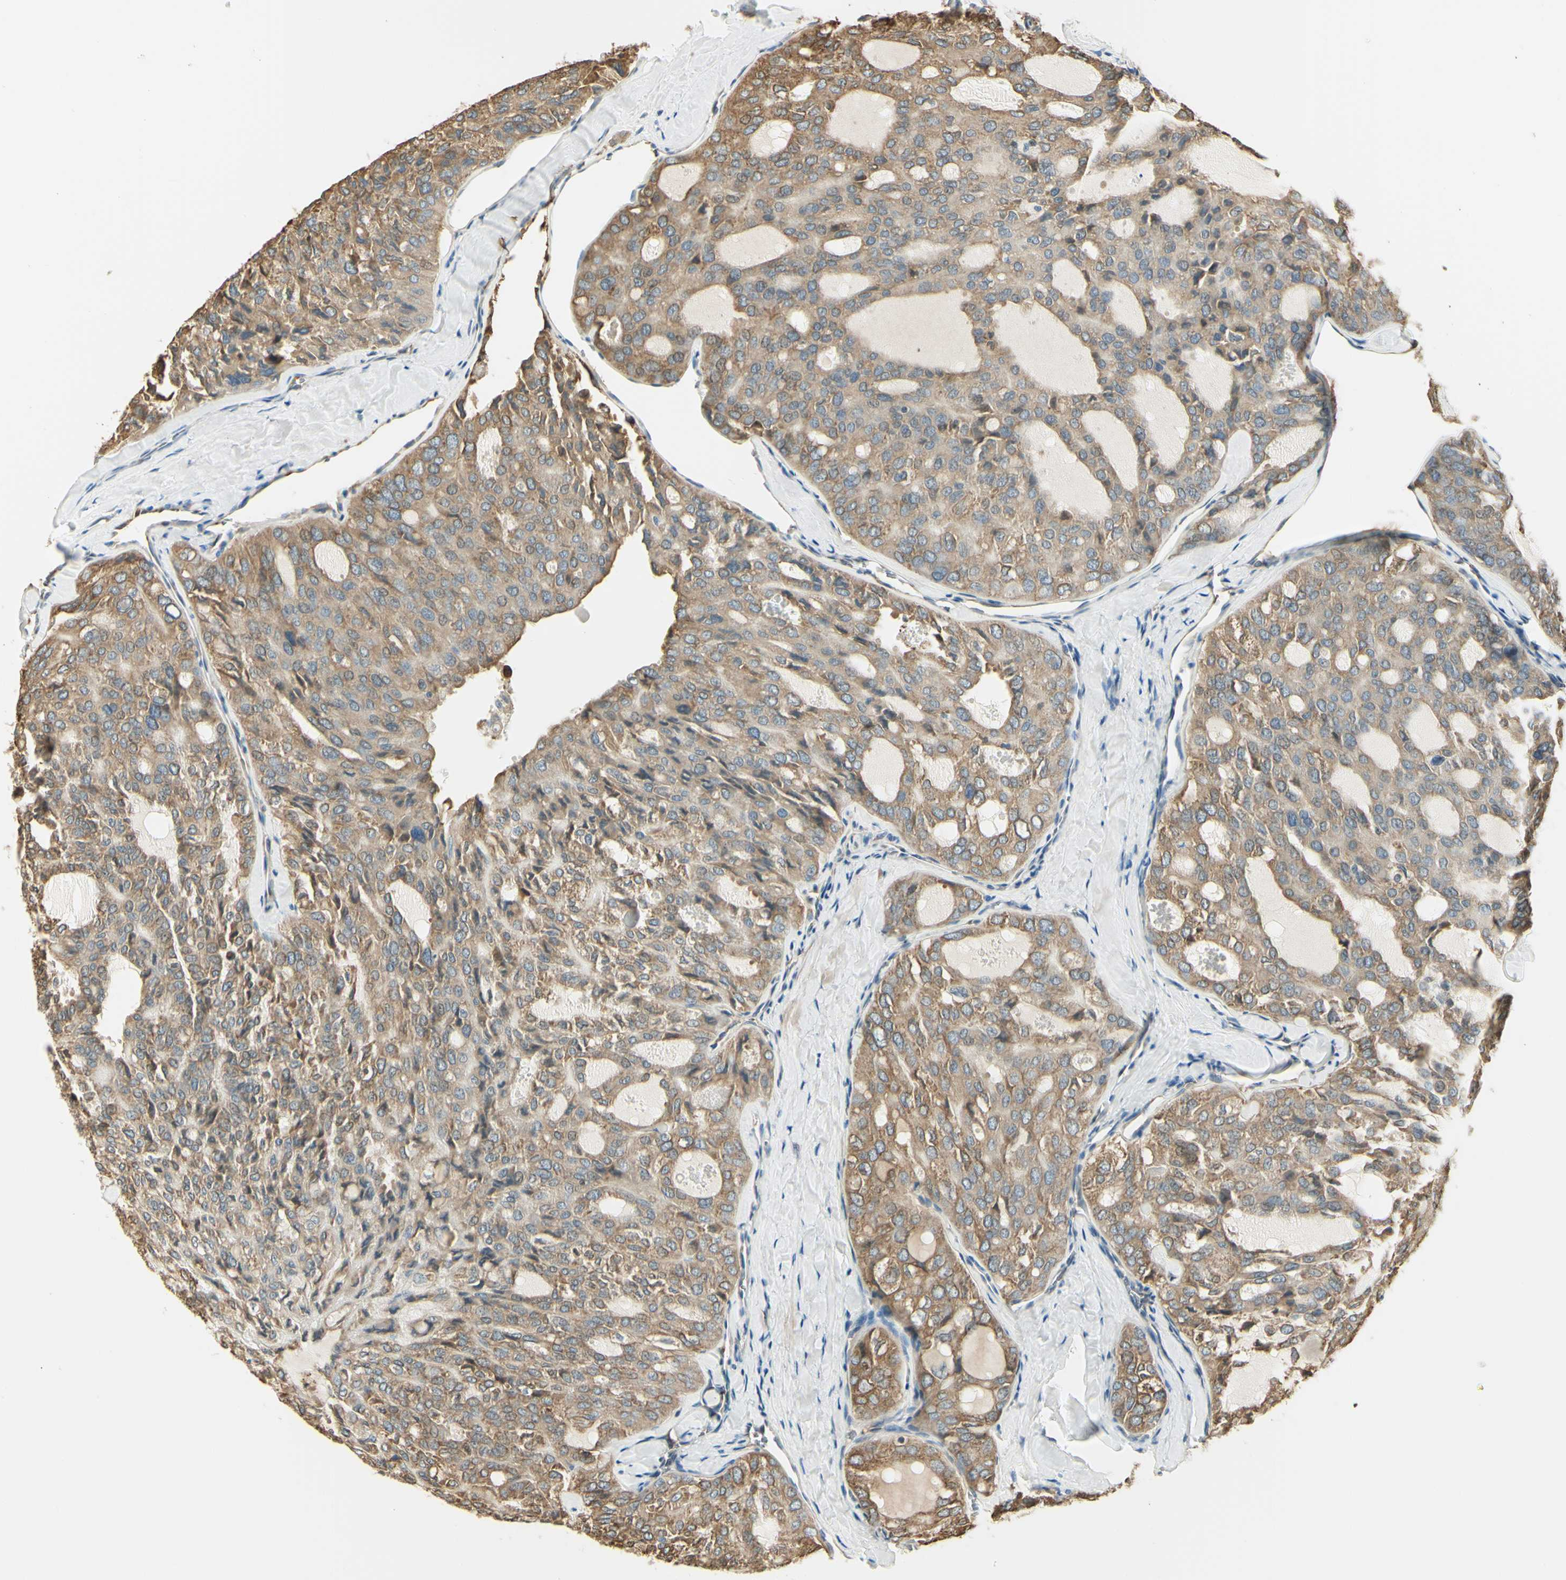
{"staining": {"intensity": "weak", "quantity": ">75%", "location": "cytoplasmic/membranous"}, "tissue": "thyroid cancer", "cell_type": "Tumor cells", "image_type": "cancer", "snomed": [{"axis": "morphology", "description": "Follicular adenoma carcinoma, NOS"}, {"axis": "topography", "description": "Thyroid gland"}], "caption": "A photomicrograph of thyroid cancer stained for a protein exhibits weak cytoplasmic/membranous brown staining in tumor cells. (brown staining indicates protein expression, while blue staining denotes nuclei).", "gene": "IGDCC4", "patient": {"sex": "male", "age": 75}}